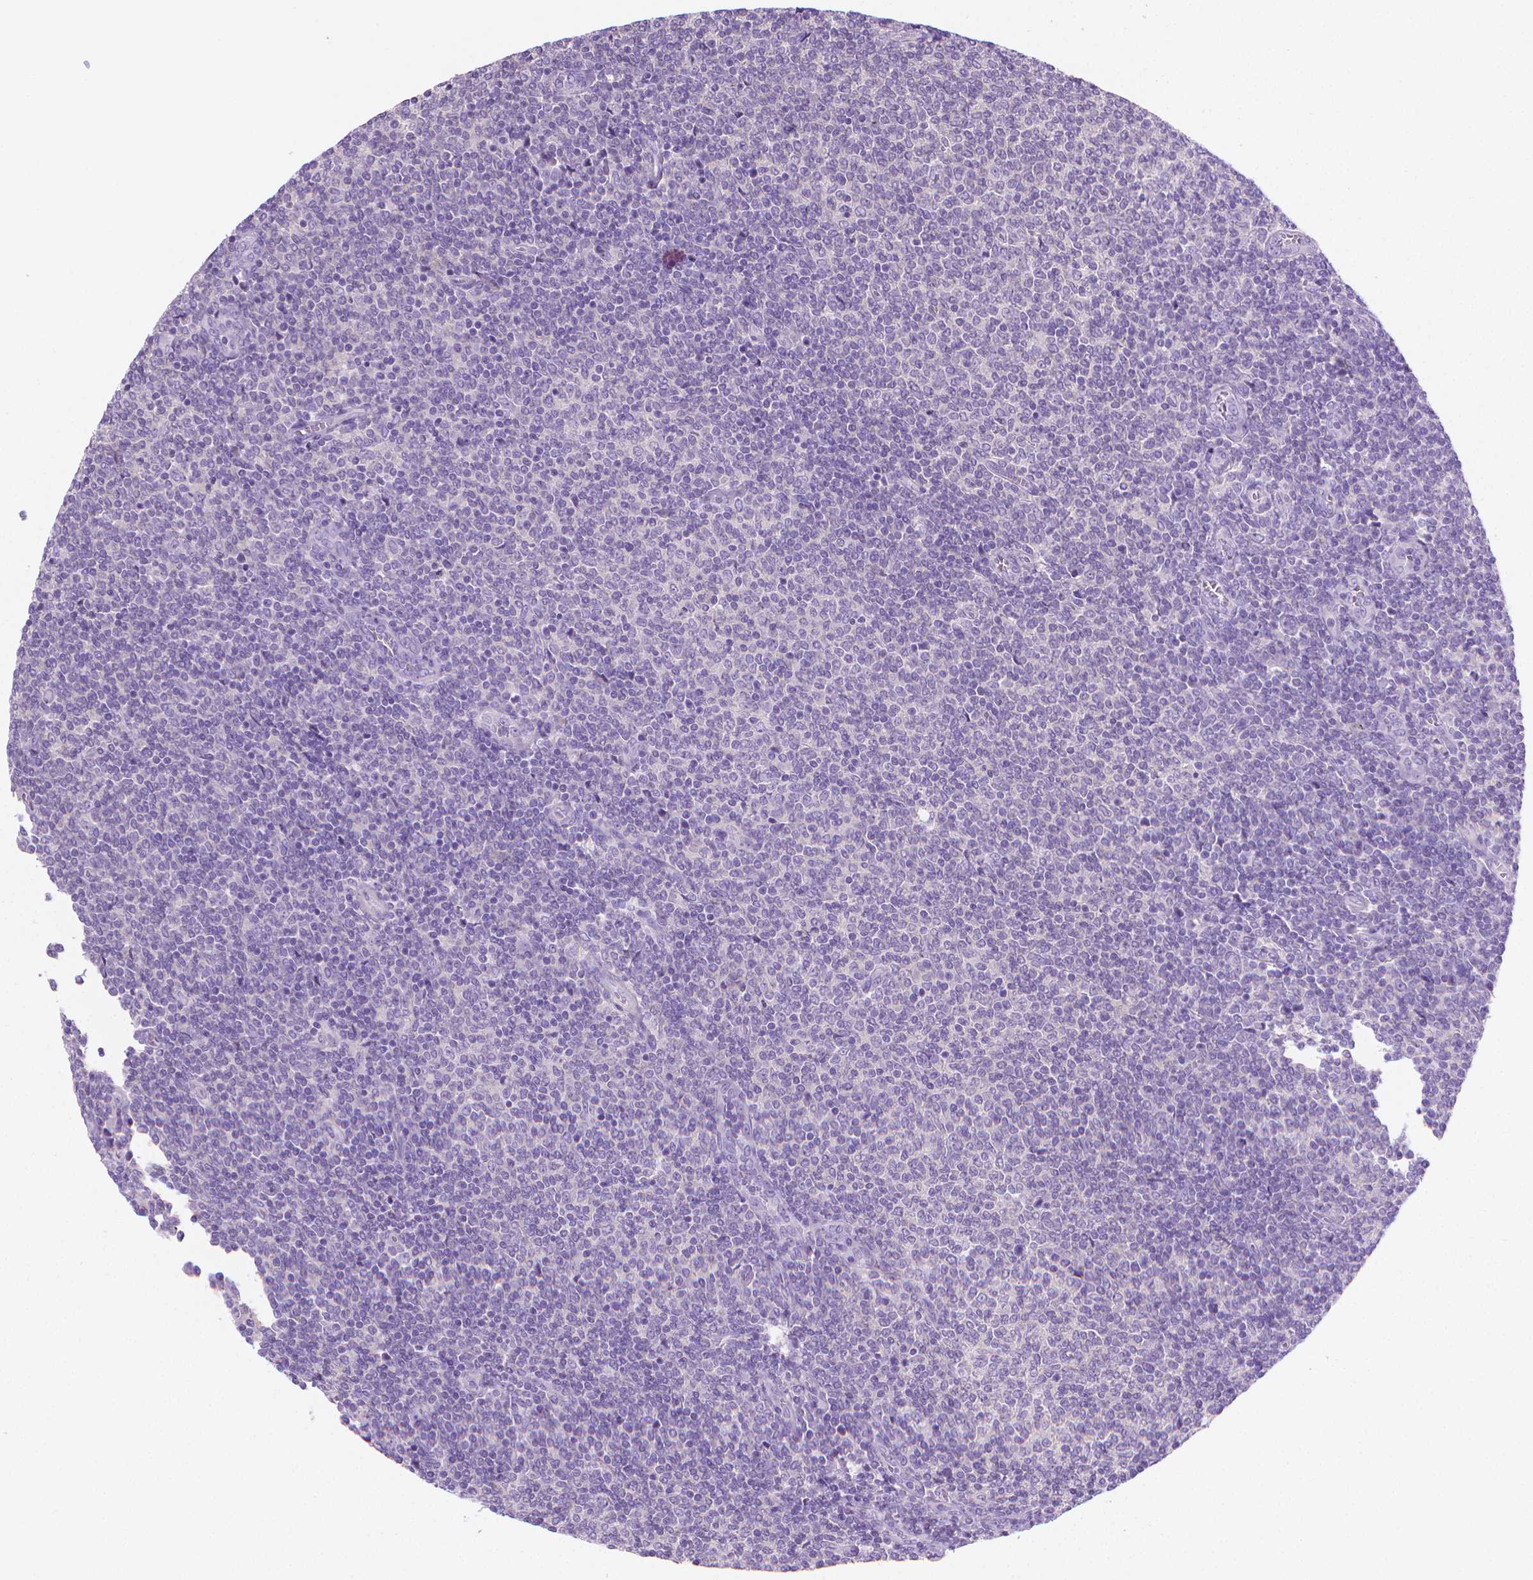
{"staining": {"intensity": "negative", "quantity": "none", "location": "none"}, "tissue": "lymphoma", "cell_type": "Tumor cells", "image_type": "cancer", "snomed": [{"axis": "morphology", "description": "Malignant lymphoma, non-Hodgkin's type, Low grade"}, {"axis": "topography", "description": "Lymph node"}], "caption": "Image shows no significant protein expression in tumor cells of lymphoma.", "gene": "FASN", "patient": {"sex": "male", "age": 52}}